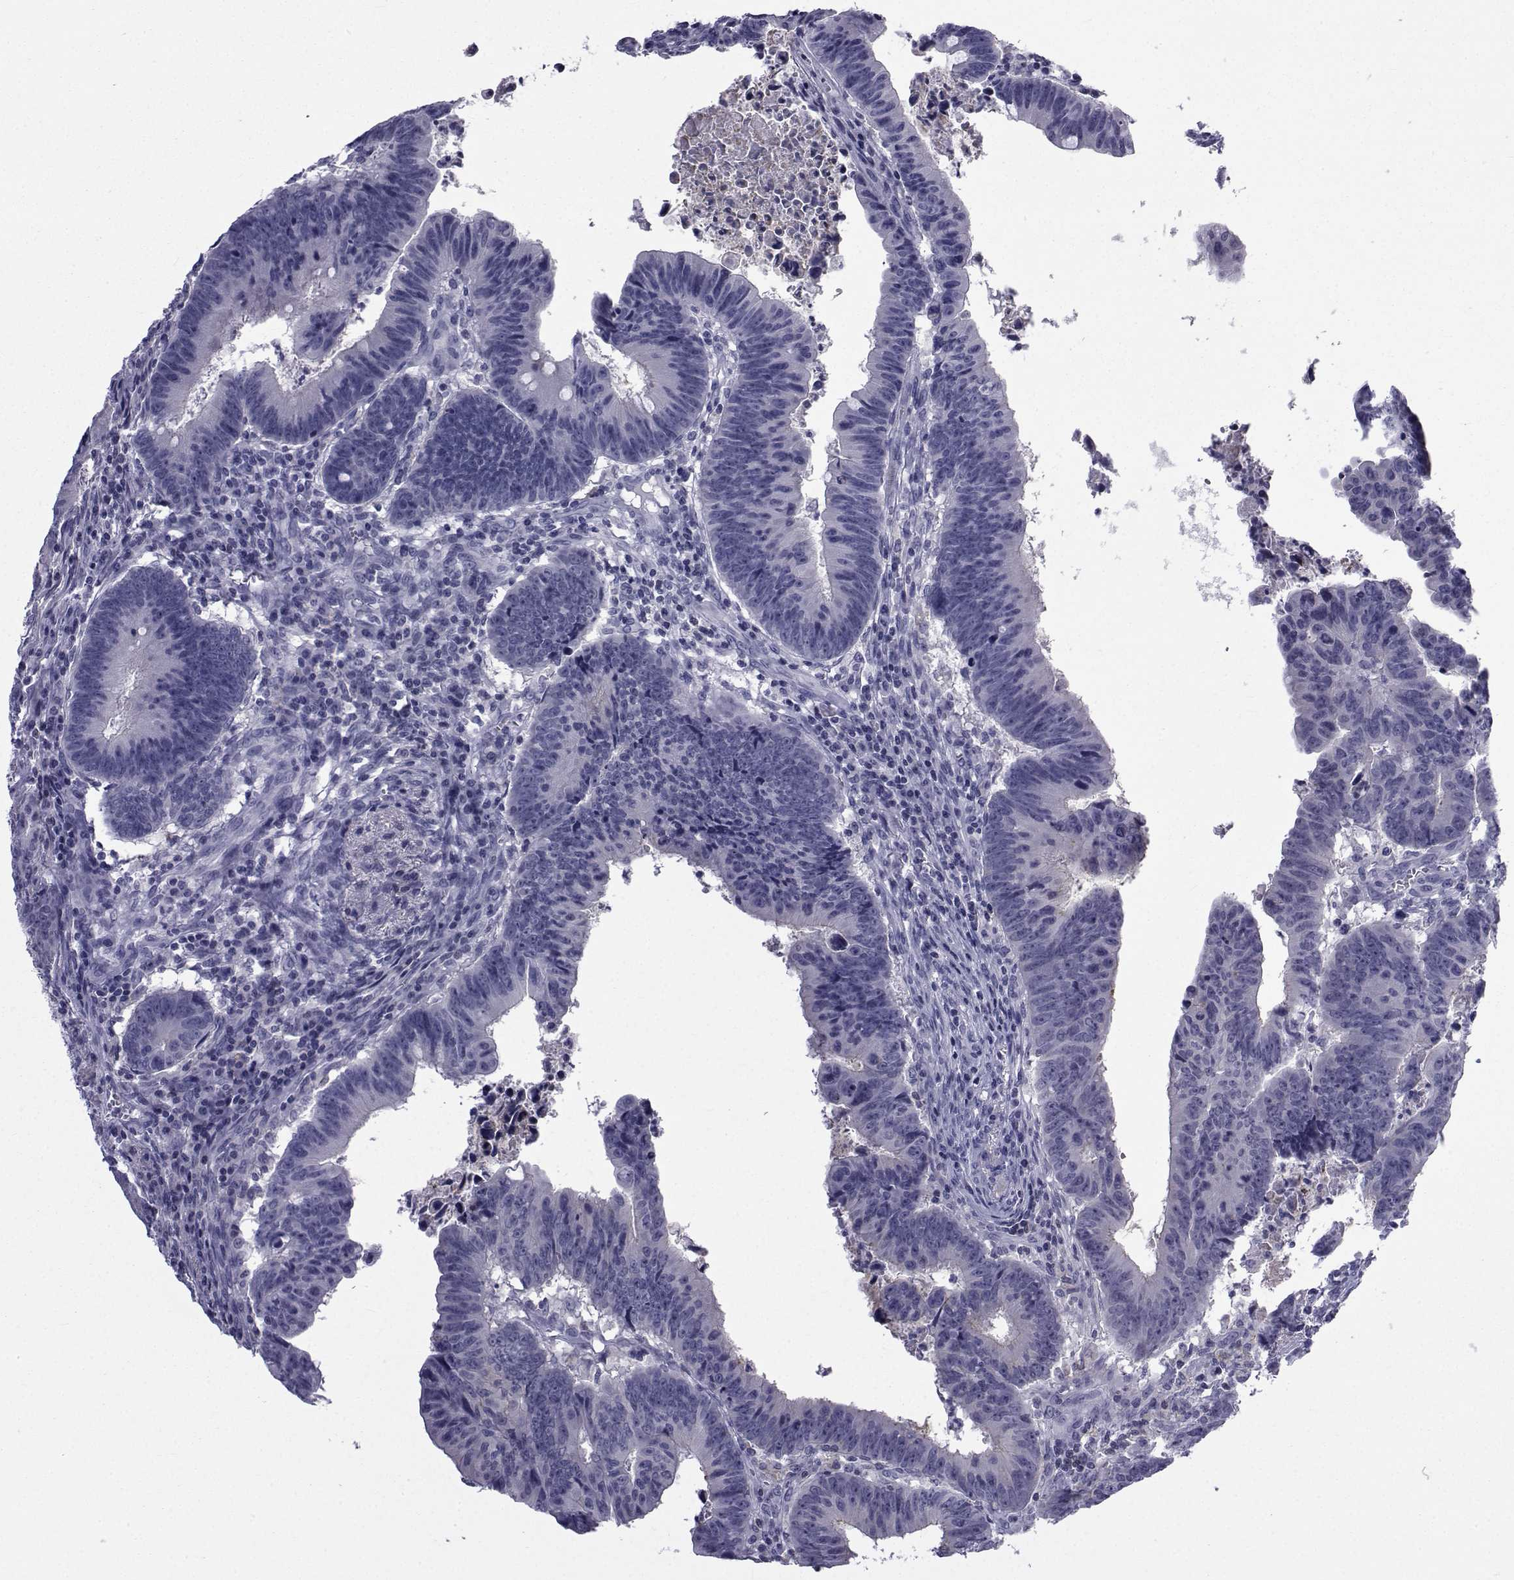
{"staining": {"intensity": "moderate", "quantity": "<25%", "location": "cytoplasmic/membranous"}, "tissue": "colorectal cancer", "cell_type": "Tumor cells", "image_type": "cancer", "snomed": [{"axis": "morphology", "description": "Adenocarcinoma, NOS"}, {"axis": "topography", "description": "Colon"}], "caption": "Colorectal adenocarcinoma was stained to show a protein in brown. There is low levels of moderate cytoplasmic/membranous staining in about <25% of tumor cells.", "gene": "PDE6H", "patient": {"sex": "female", "age": 87}}